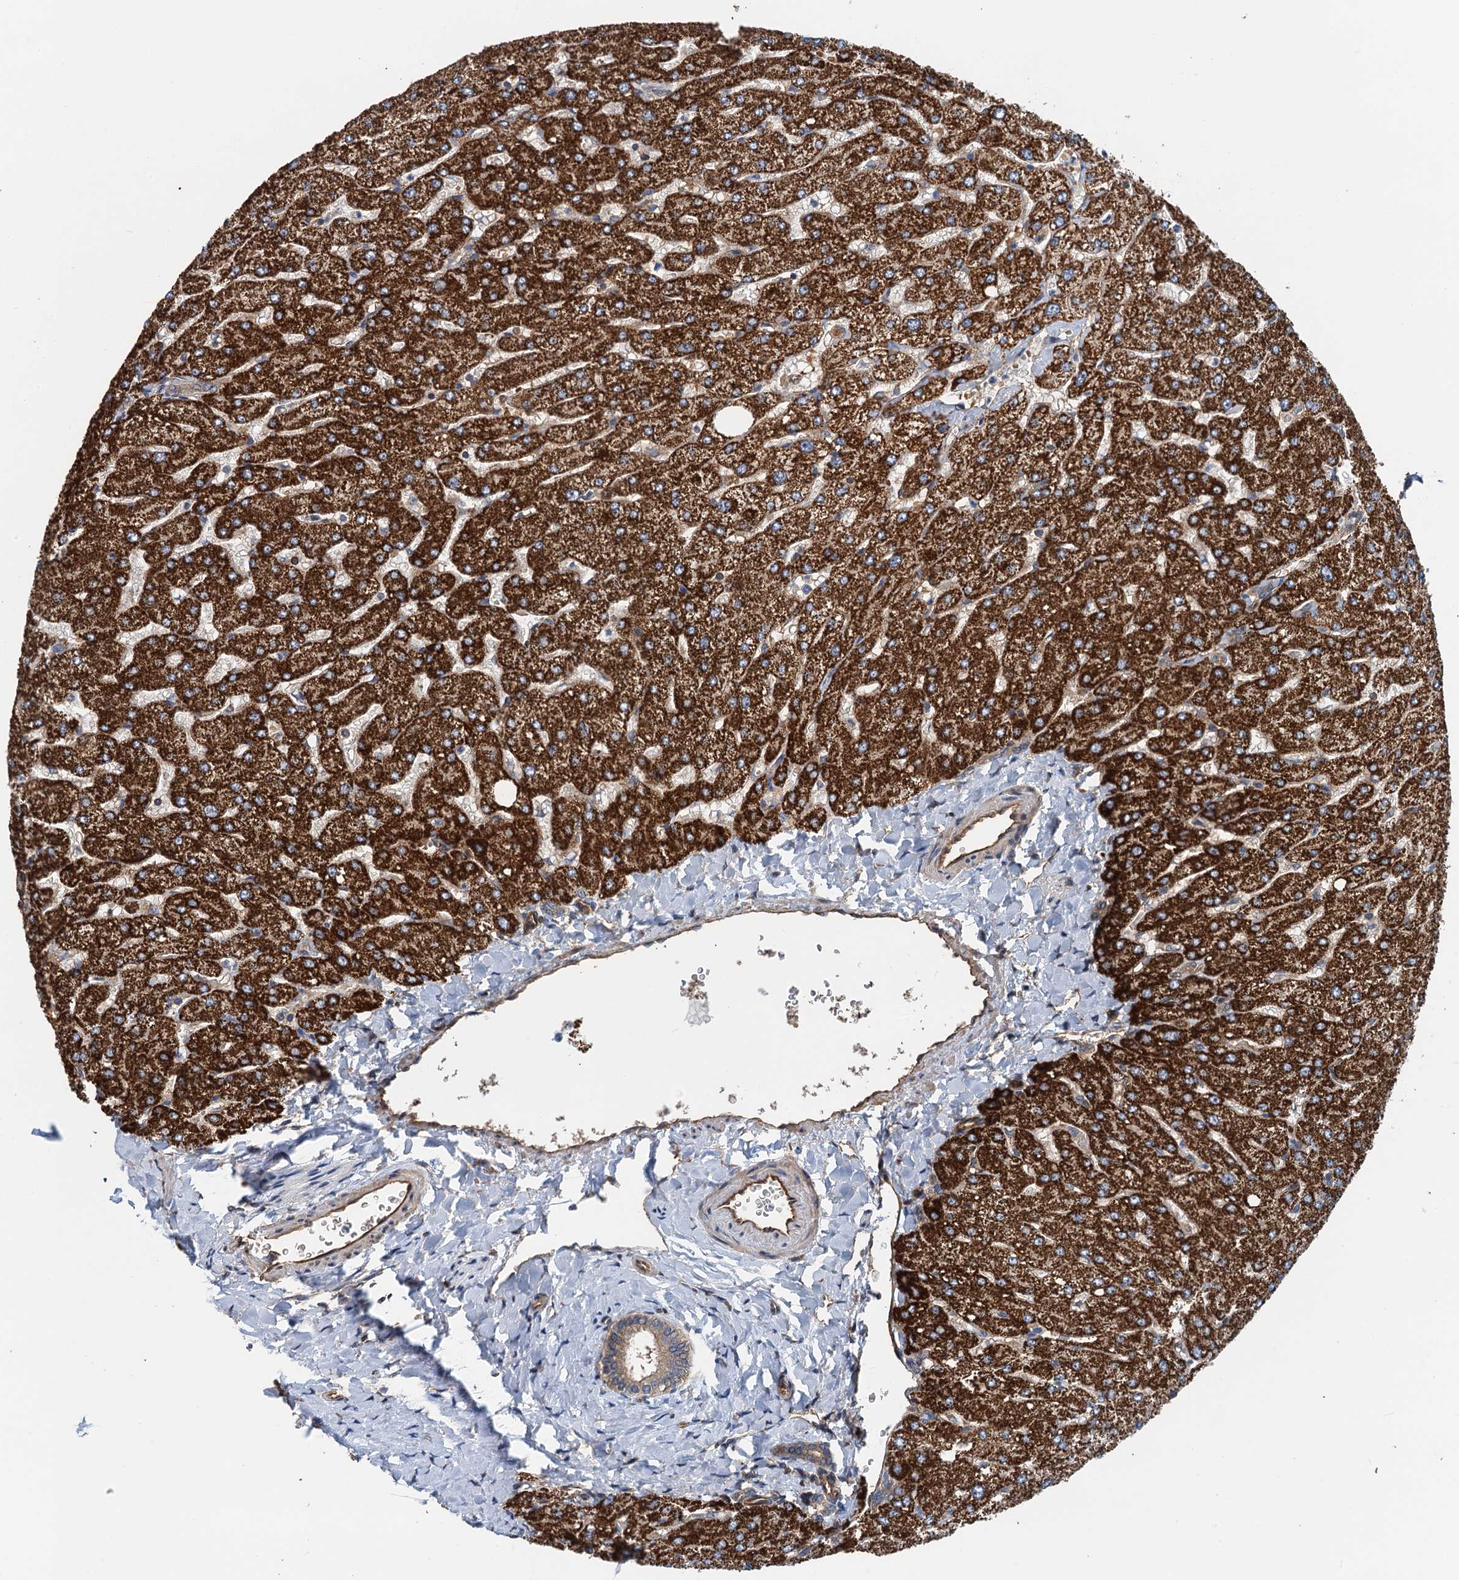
{"staining": {"intensity": "weak", "quantity": "25%-75%", "location": "cytoplasmic/membranous"}, "tissue": "liver", "cell_type": "Cholangiocytes", "image_type": "normal", "snomed": [{"axis": "morphology", "description": "Normal tissue, NOS"}, {"axis": "topography", "description": "Liver"}], "caption": "DAB (3,3'-diaminobenzidine) immunohistochemical staining of benign human liver exhibits weak cytoplasmic/membranous protein expression in about 25%-75% of cholangiocytes. (DAB IHC with brightfield microscopy, high magnification).", "gene": "ROGDI", "patient": {"sex": "male", "age": 55}}